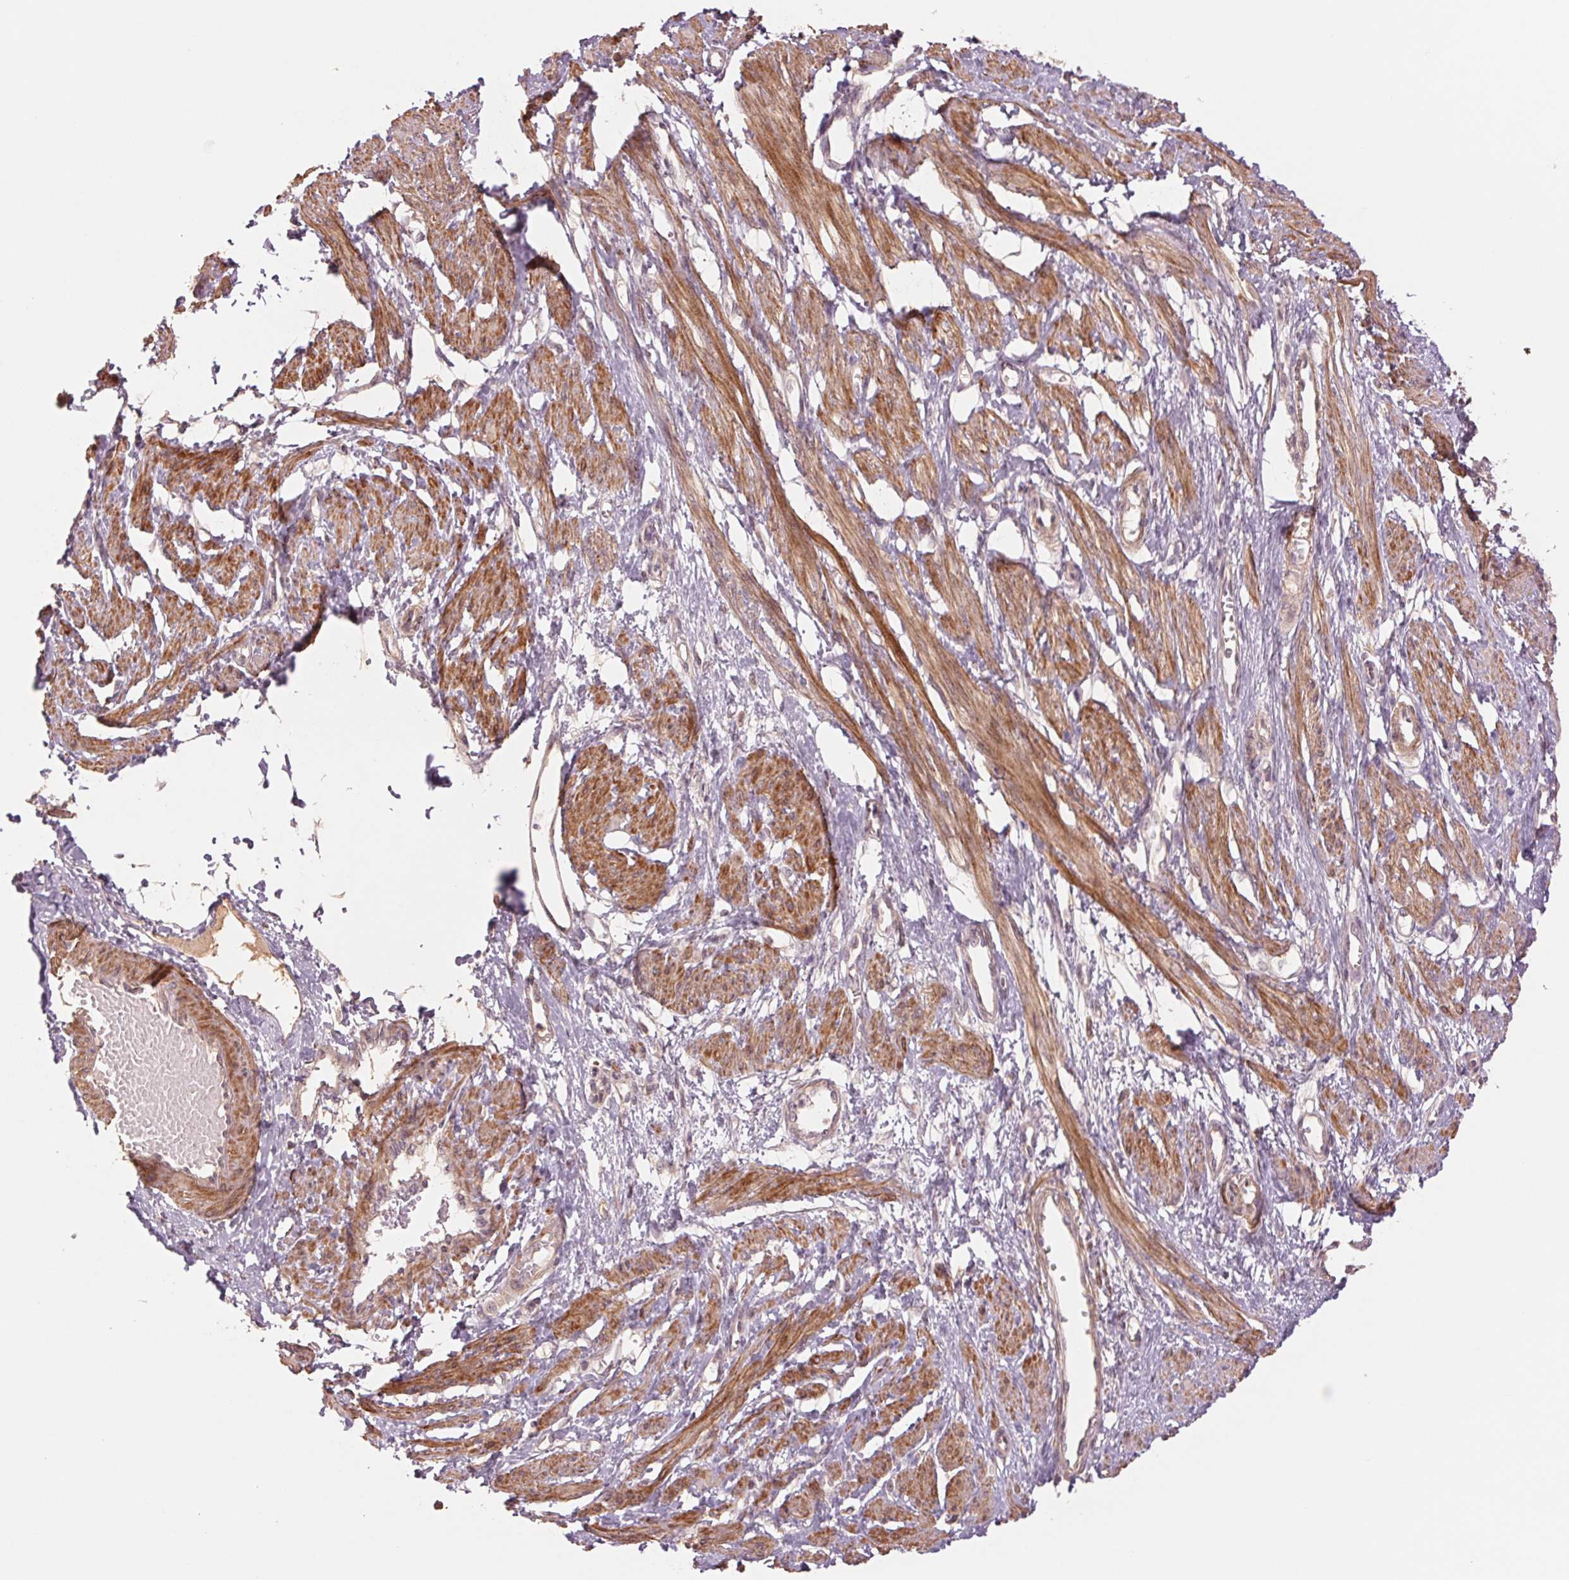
{"staining": {"intensity": "moderate", "quantity": ">75%", "location": "cytoplasmic/membranous"}, "tissue": "smooth muscle", "cell_type": "Smooth muscle cells", "image_type": "normal", "snomed": [{"axis": "morphology", "description": "Normal tissue, NOS"}, {"axis": "topography", "description": "Smooth muscle"}, {"axis": "topography", "description": "Uterus"}], "caption": "Immunohistochemistry image of benign smooth muscle stained for a protein (brown), which demonstrates medium levels of moderate cytoplasmic/membranous staining in about >75% of smooth muscle cells.", "gene": "PPIAL4A", "patient": {"sex": "female", "age": 39}}